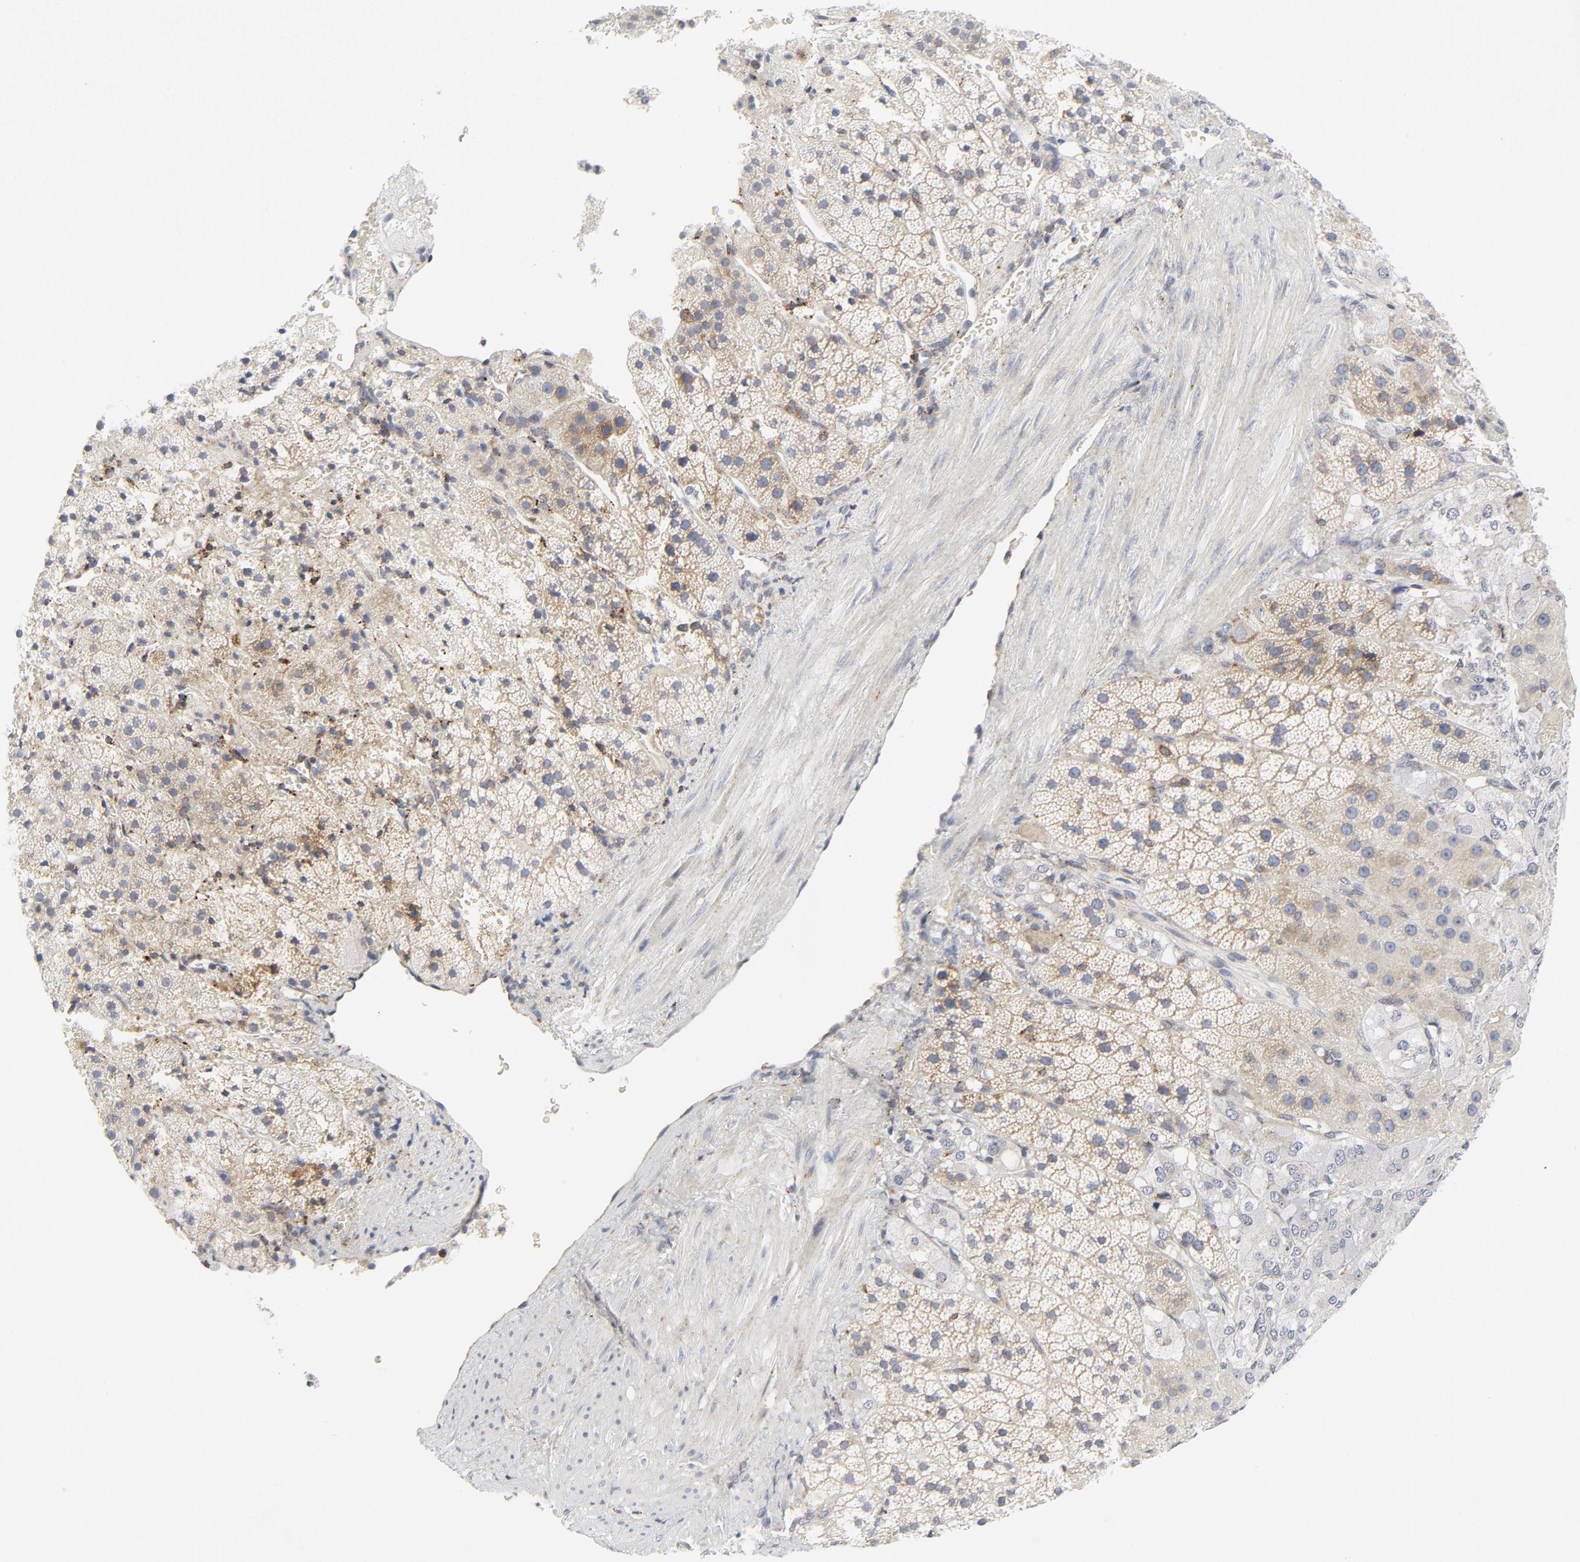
{"staining": {"intensity": "weak", "quantity": "25%-75%", "location": "cytoplasmic/membranous"}, "tissue": "adrenal gland", "cell_type": "Glandular cells", "image_type": "normal", "snomed": [{"axis": "morphology", "description": "Normal tissue, NOS"}, {"axis": "topography", "description": "Adrenal gland"}], "caption": "Protein expression analysis of benign adrenal gland exhibits weak cytoplasmic/membranous staining in approximately 25%-75% of glandular cells.", "gene": "LRP6", "patient": {"sex": "female", "age": 44}}